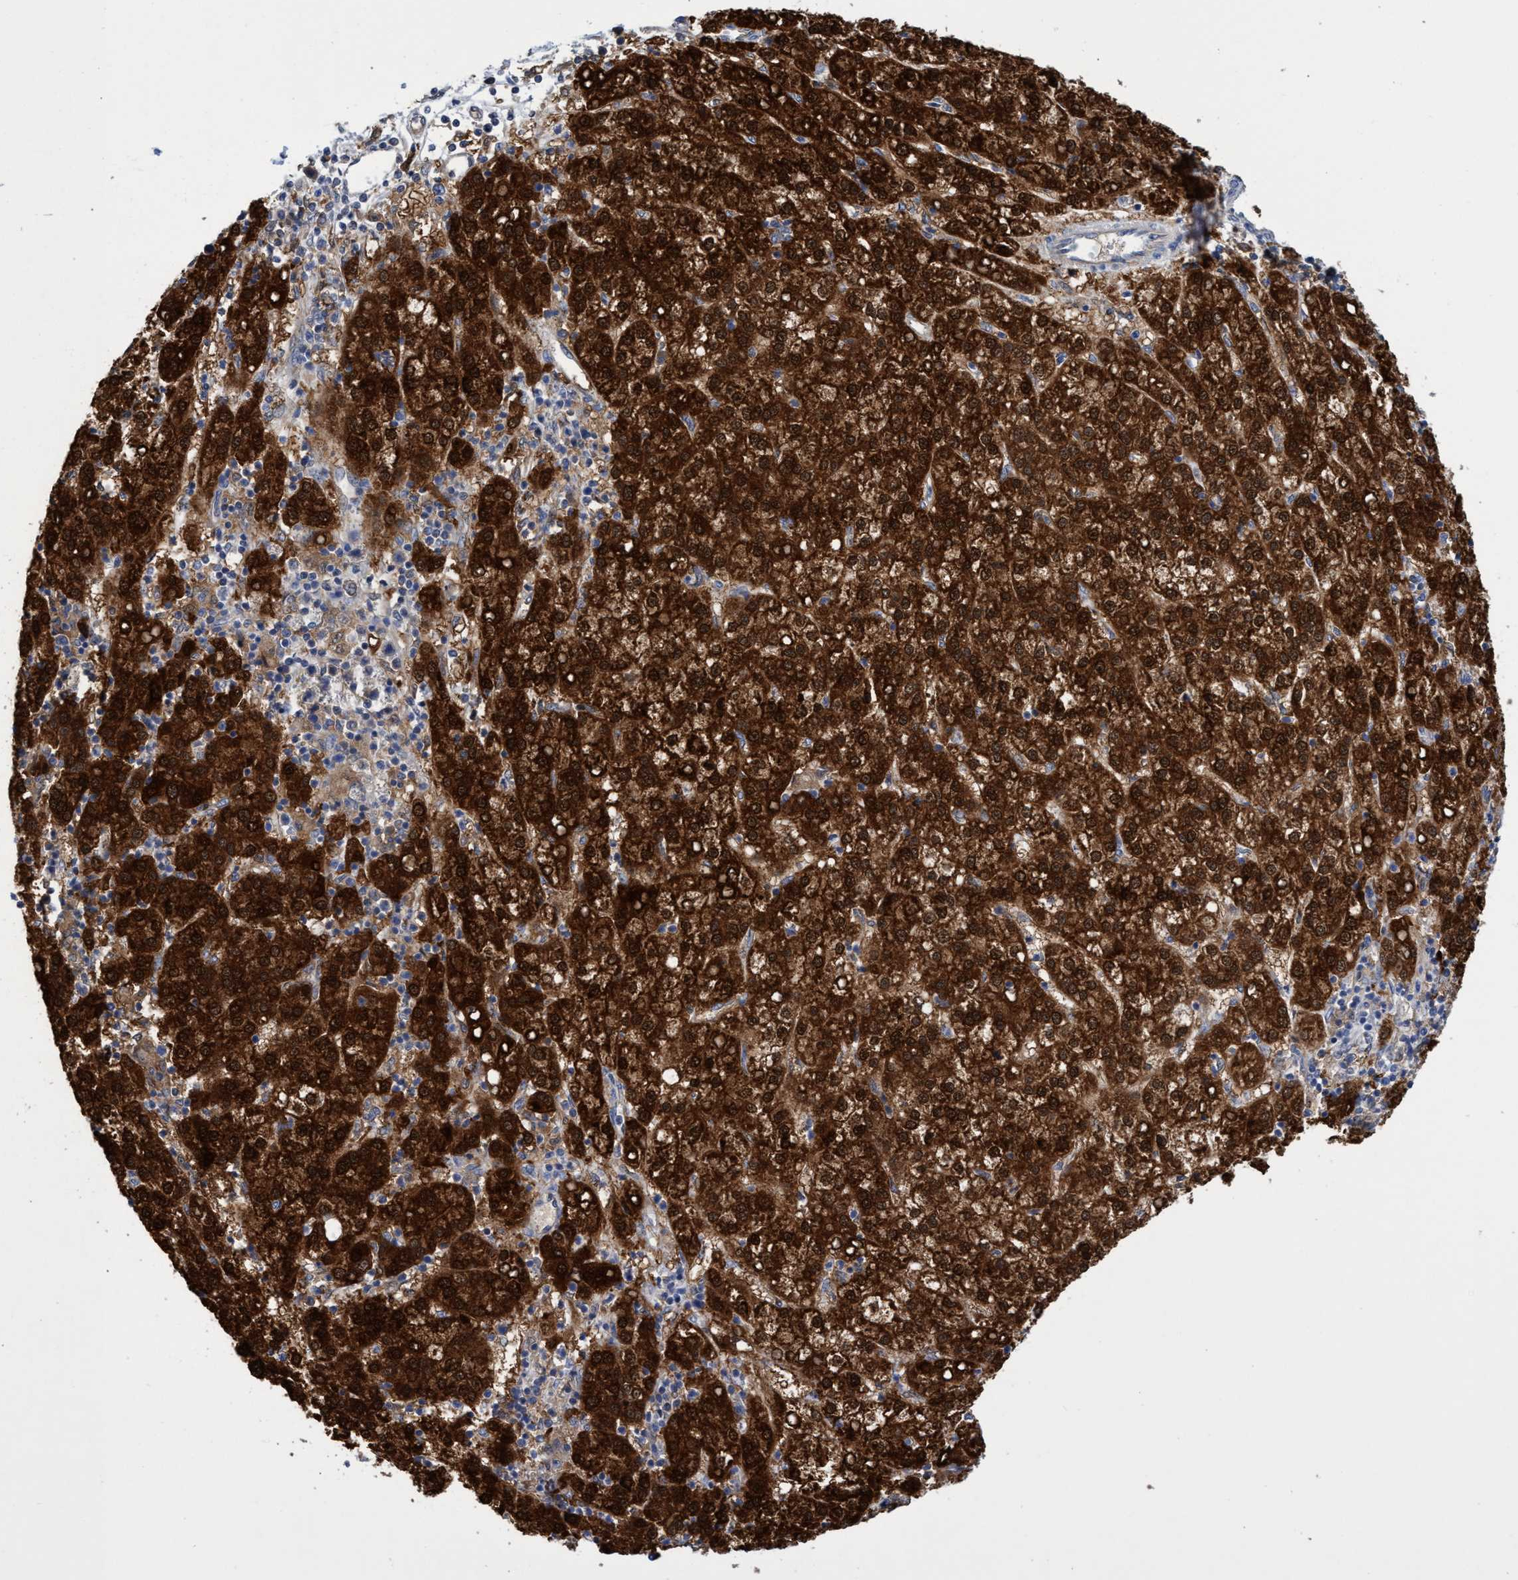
{"staining": {"intensity": "strong", "quantity": ">75%", "location": "cytoplasmic/membranous,nuclear"}, "tissue": "liver cancer", "cell_type": "Tumor cells", "image_type": "cancer", "snomed": [{"axis": "morphology", "description": "Carcinoma, Hepatocellular, NOS"}, {"axis": "topography", "description": "Liver"}], "caption": "Immunohistochemical staining of human liver cancer (hepatocellular carcinoma) reveals strong cytoplasmic/membranous and nuclear protein positivity in approximately >75% of tumor cells.", "gene": "PNPO", "patient": {"sex": "female", "age": 58}}